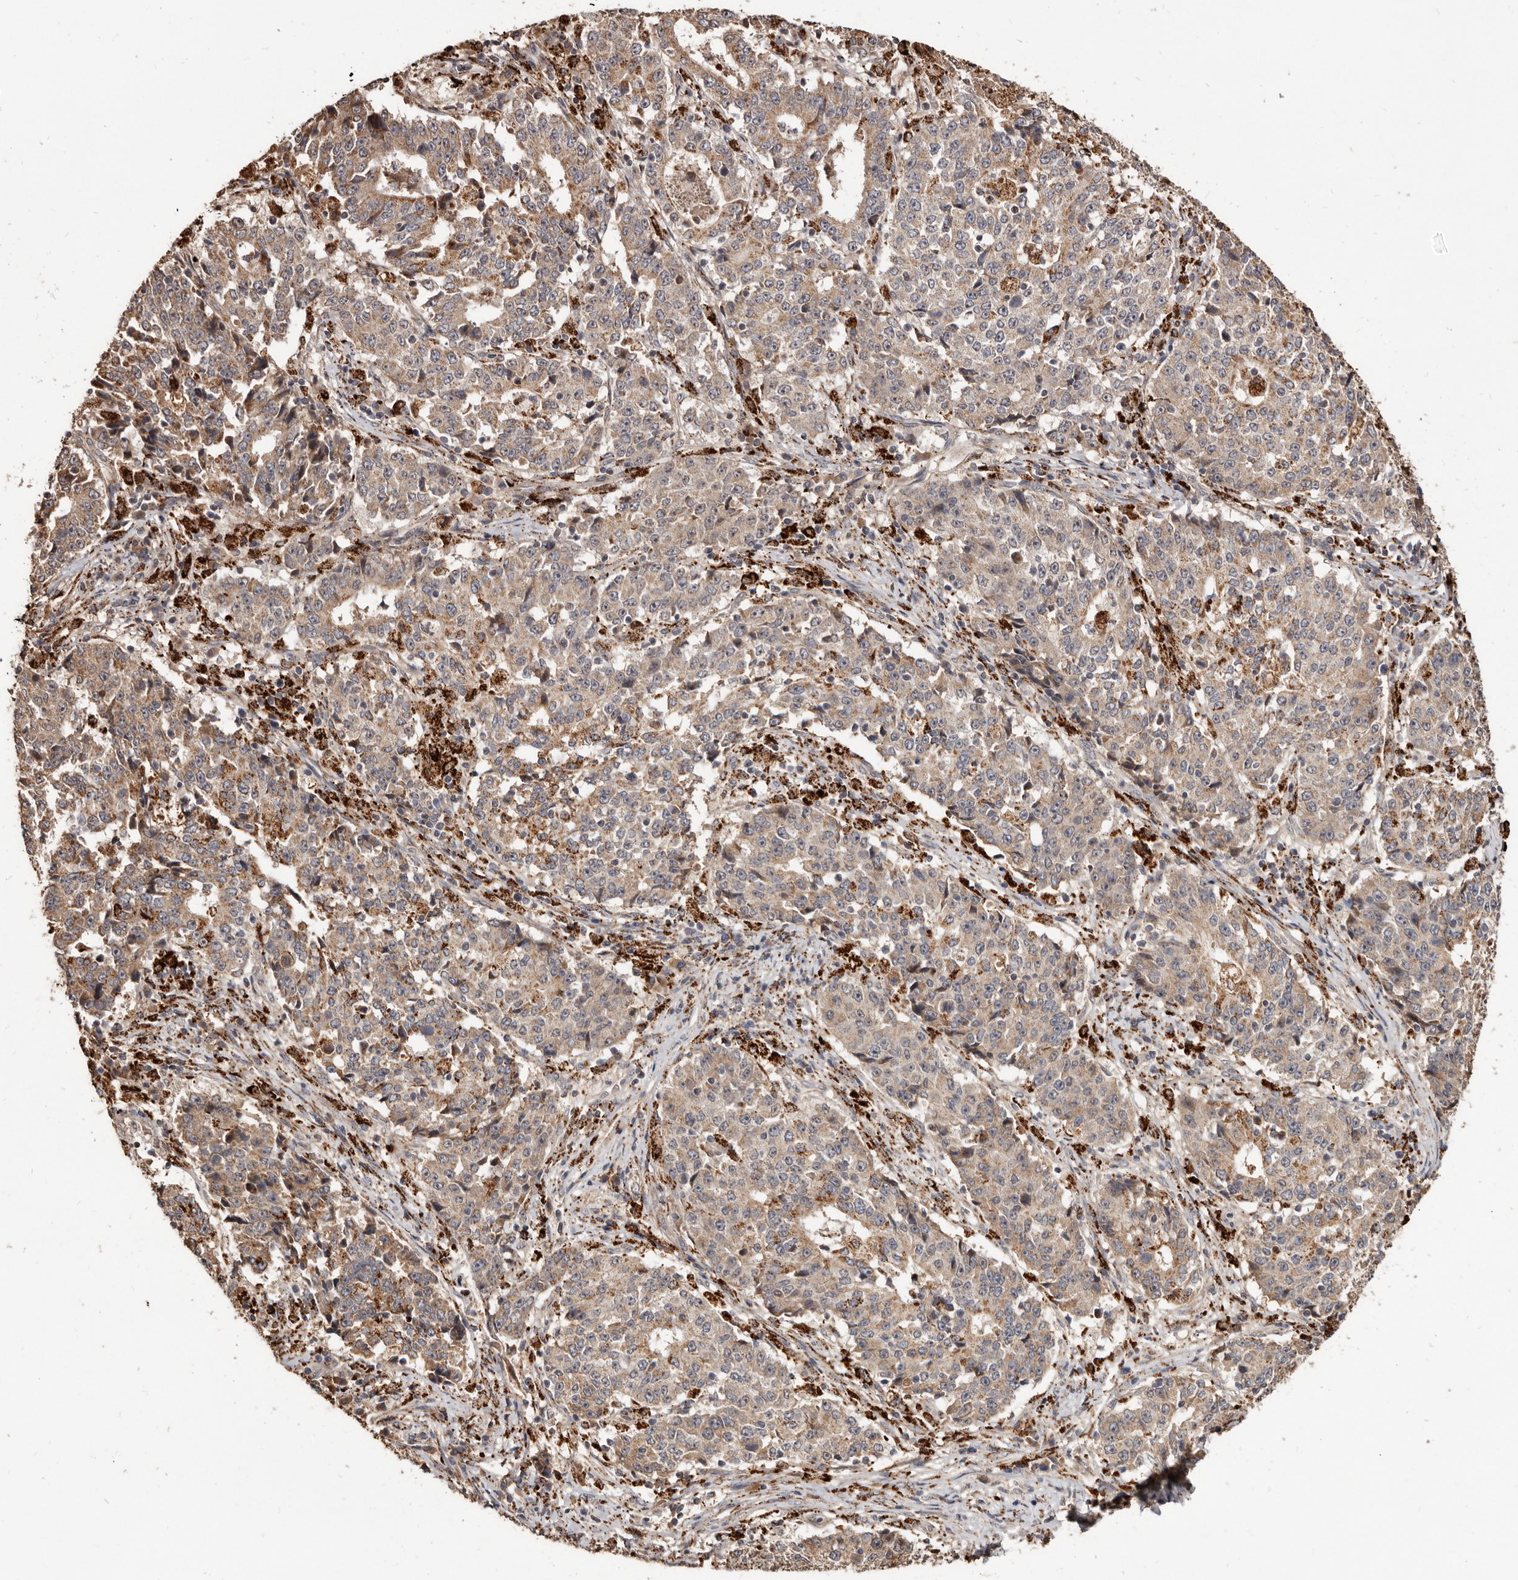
{"staining": {"intensity": "moderate", "quantity": ">75%", "location": "cytoplasmic/membranous"}, "tissue": "stomach cancer", "cell_type": "Tumor cells", "image_type": "cancer", "snomed": [{"axis": "morphology", "description": "Adenocarcinoma, NOS"}, {"axis": "topography", "description": "Stomach"}], "caption": "Stomach adenocarcinoma tissue shows moderate cytoplasmic/membranous positivity in approximately >75% of tumor cells, visualized by immunohistochemistry. The staining was performed using DAB (3,3'-diaminobenzidine) to visualize the protein expression in brown, while the nuclei were stained in blue with hematoxylin (Magnification: 20x).", "gene": "AKAP7", "patient": {"sex": "male", "age": 59}}